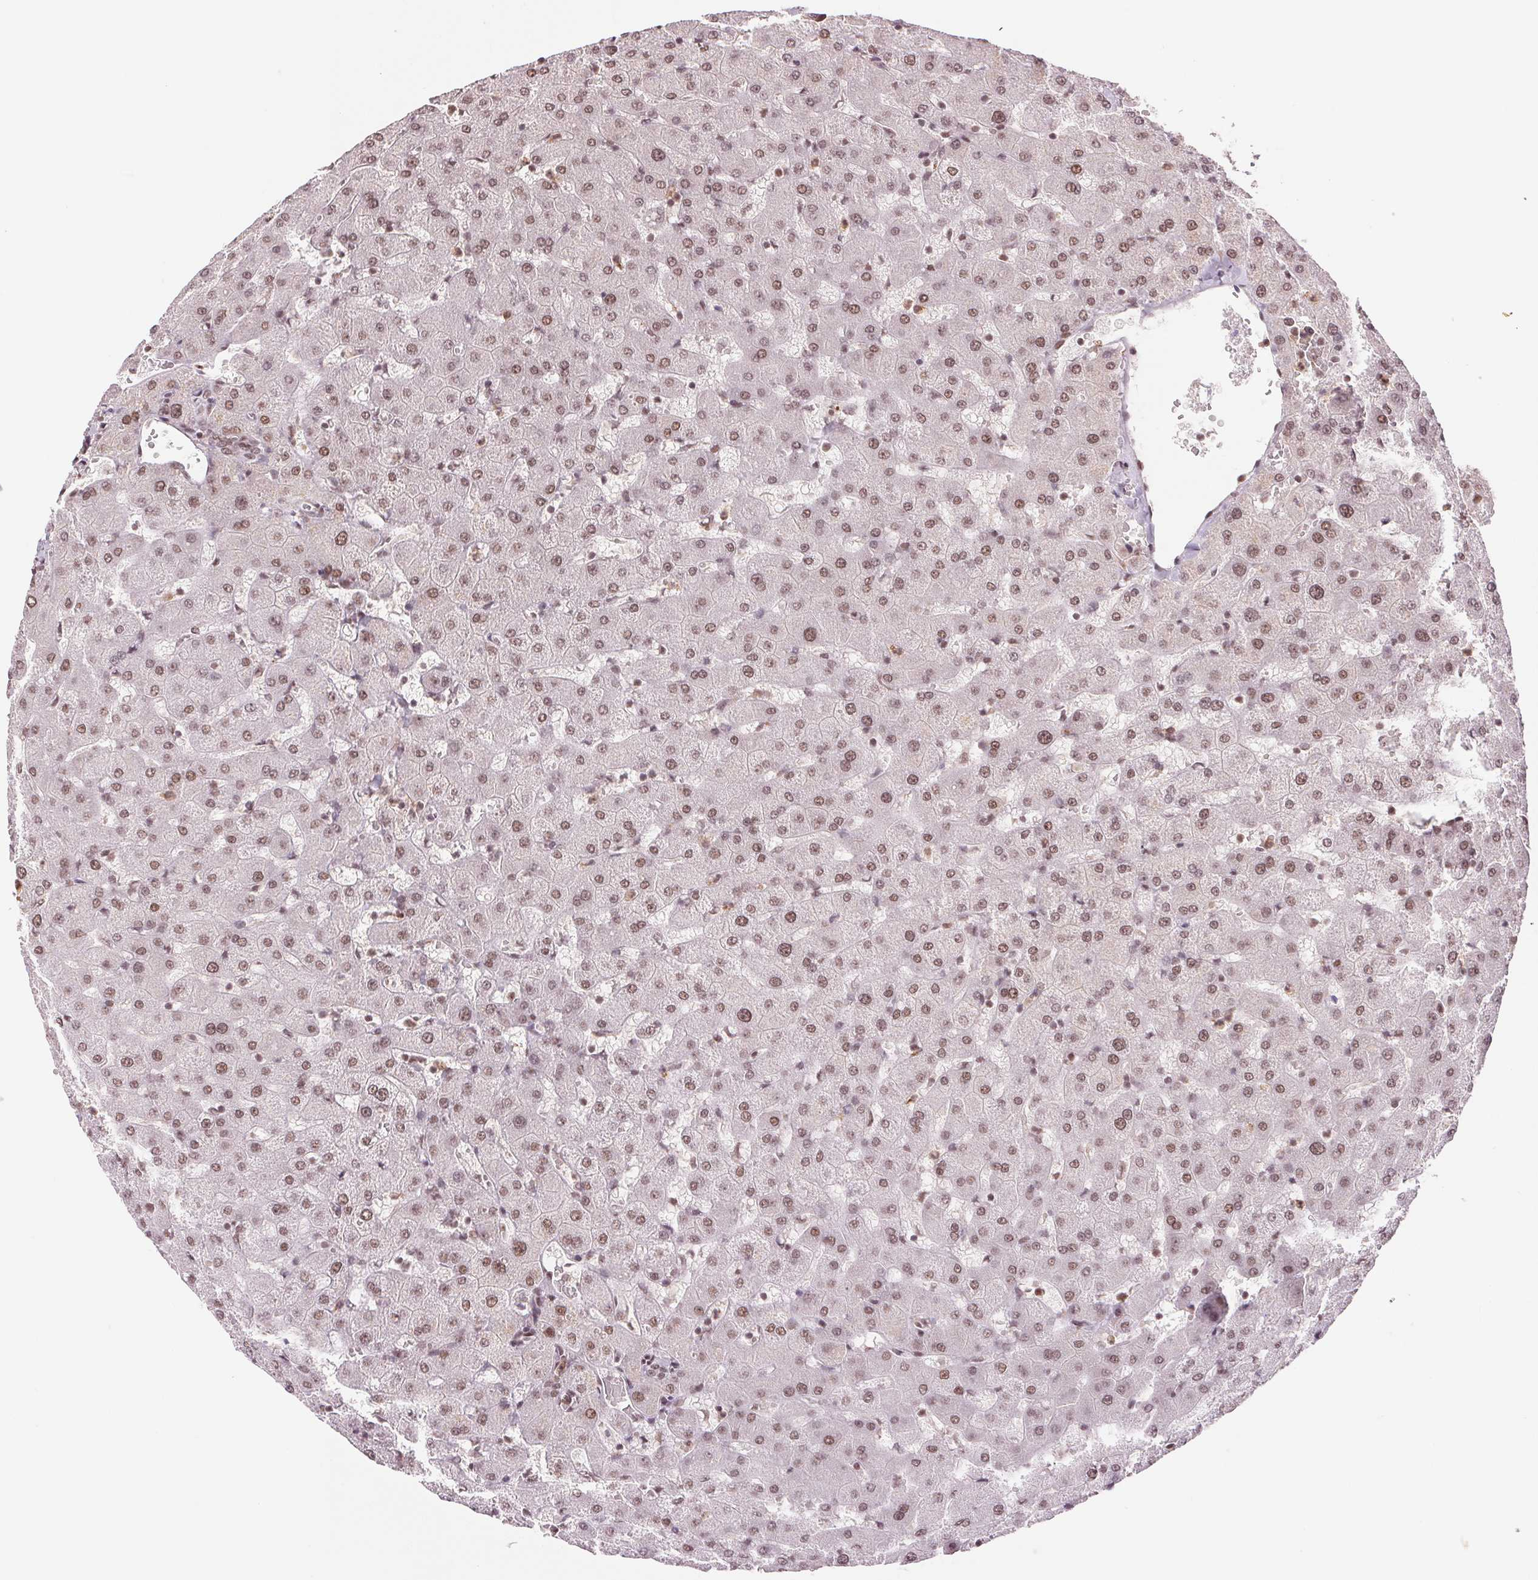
{"staining": {"intensity": "moderate", "quantity": ">75%", "location": "nuclear"}, "tissue": "liver", "cell_type": "Cholangiocytes", "image_type": "normal", "snomed": [{"axis": "morphology", "description": "Normal tissue, NOS"}, {"axis": "topography", "description": "Liver"}], "caption": "Protein expression analysis of benign liver reveals moderate nuclear expression in approximately >75% of cholangiocytes.", "gene": "SREK1", "patient": {"sex": "female", "age": 63}}